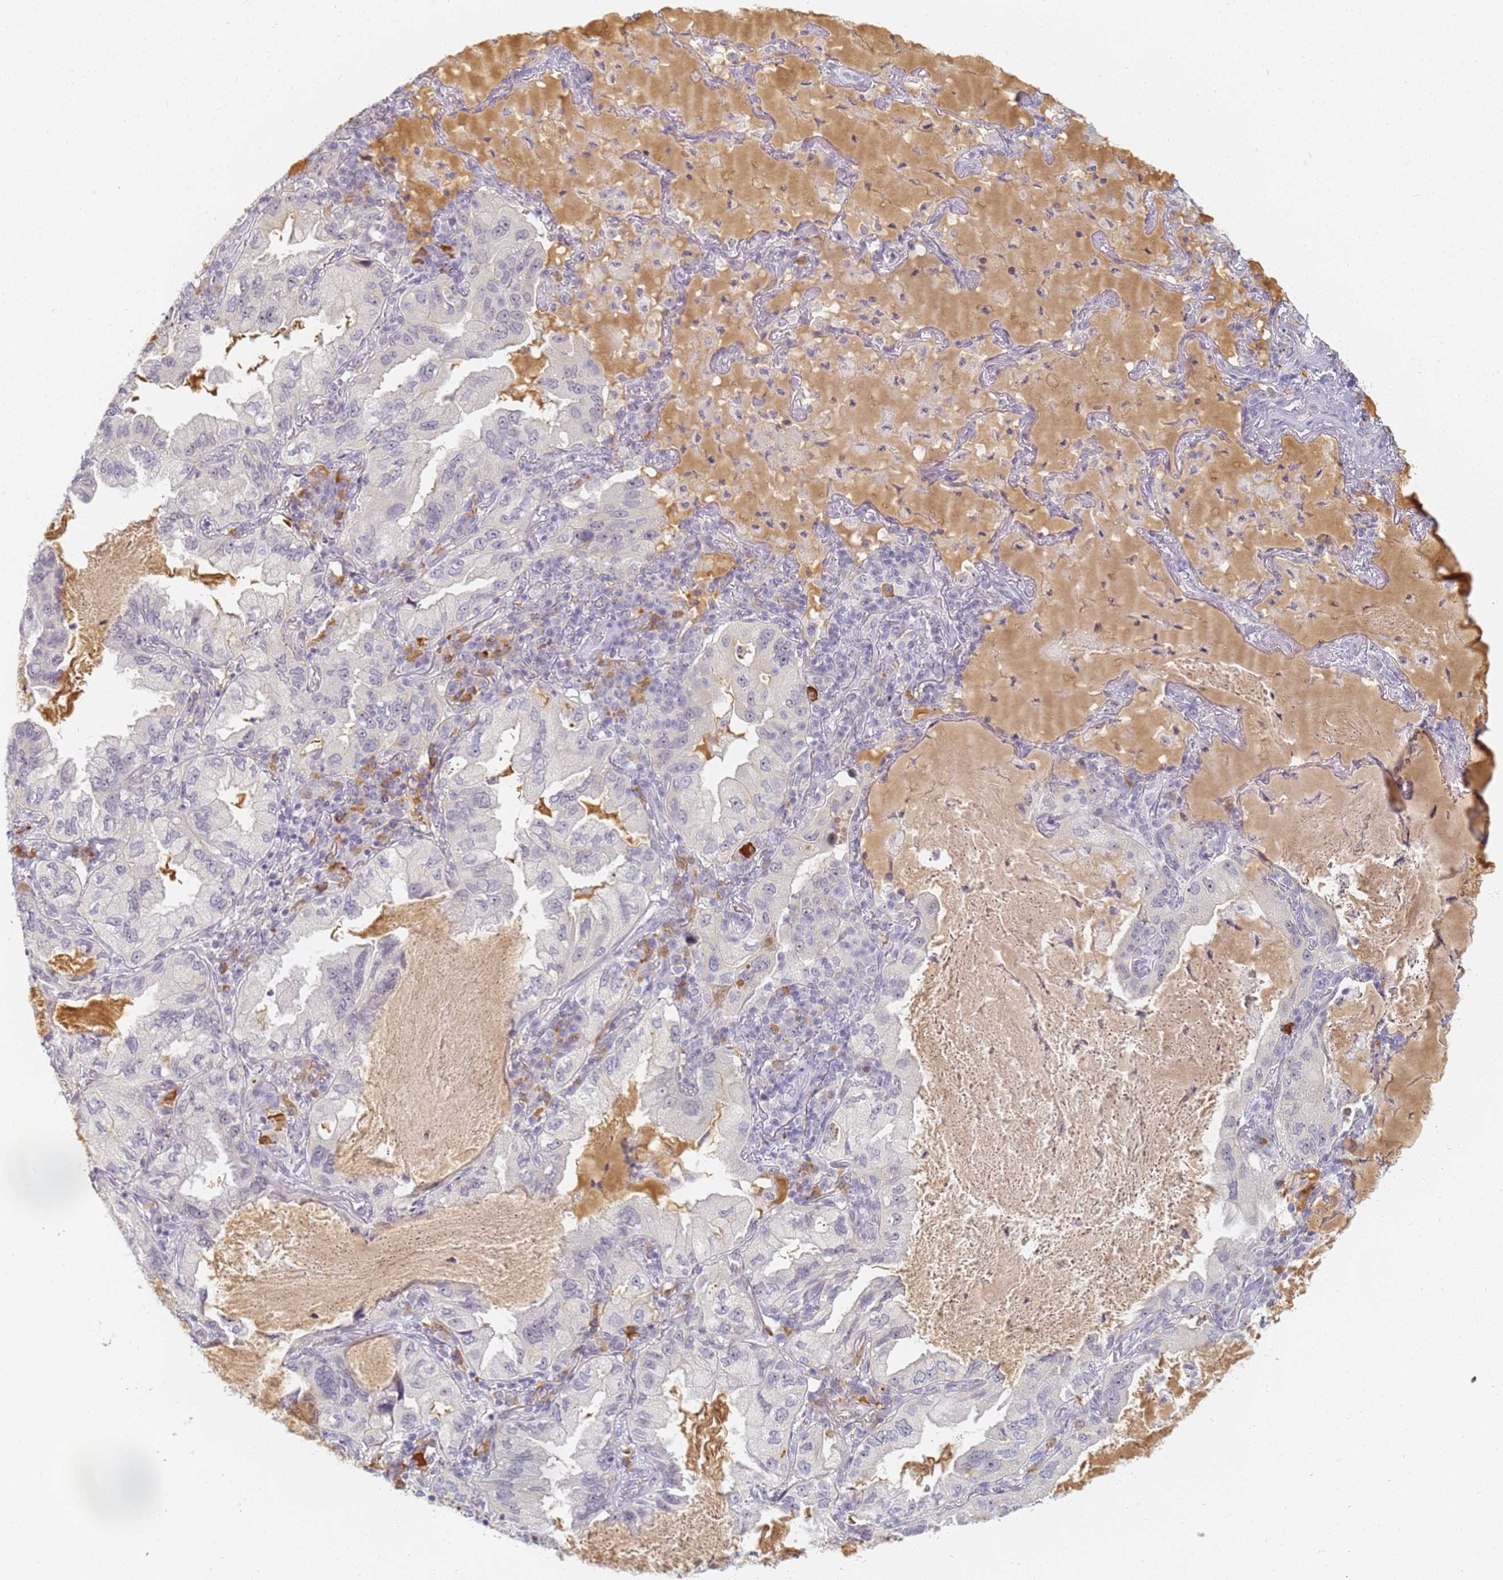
{"staining": {"intensity": "negative", "quantity": "none", "location": "none"}, "tissue": "lung cancer", "cell_type": "Tumor cells", "image_type": "cancer", "snomed": [{"axis": "morphology", "description": "Adenocarcinoma, NOS"}, {"axis": "topography", "description": "Lung"}], "caption": "Adenocarcinoma (lung) stained for a protein using immunohistochemistry (IHC) demonstrates no staining tumor cells.", "gene": "SLC38A9", "patient": {"sex": "female", "age": 69}}